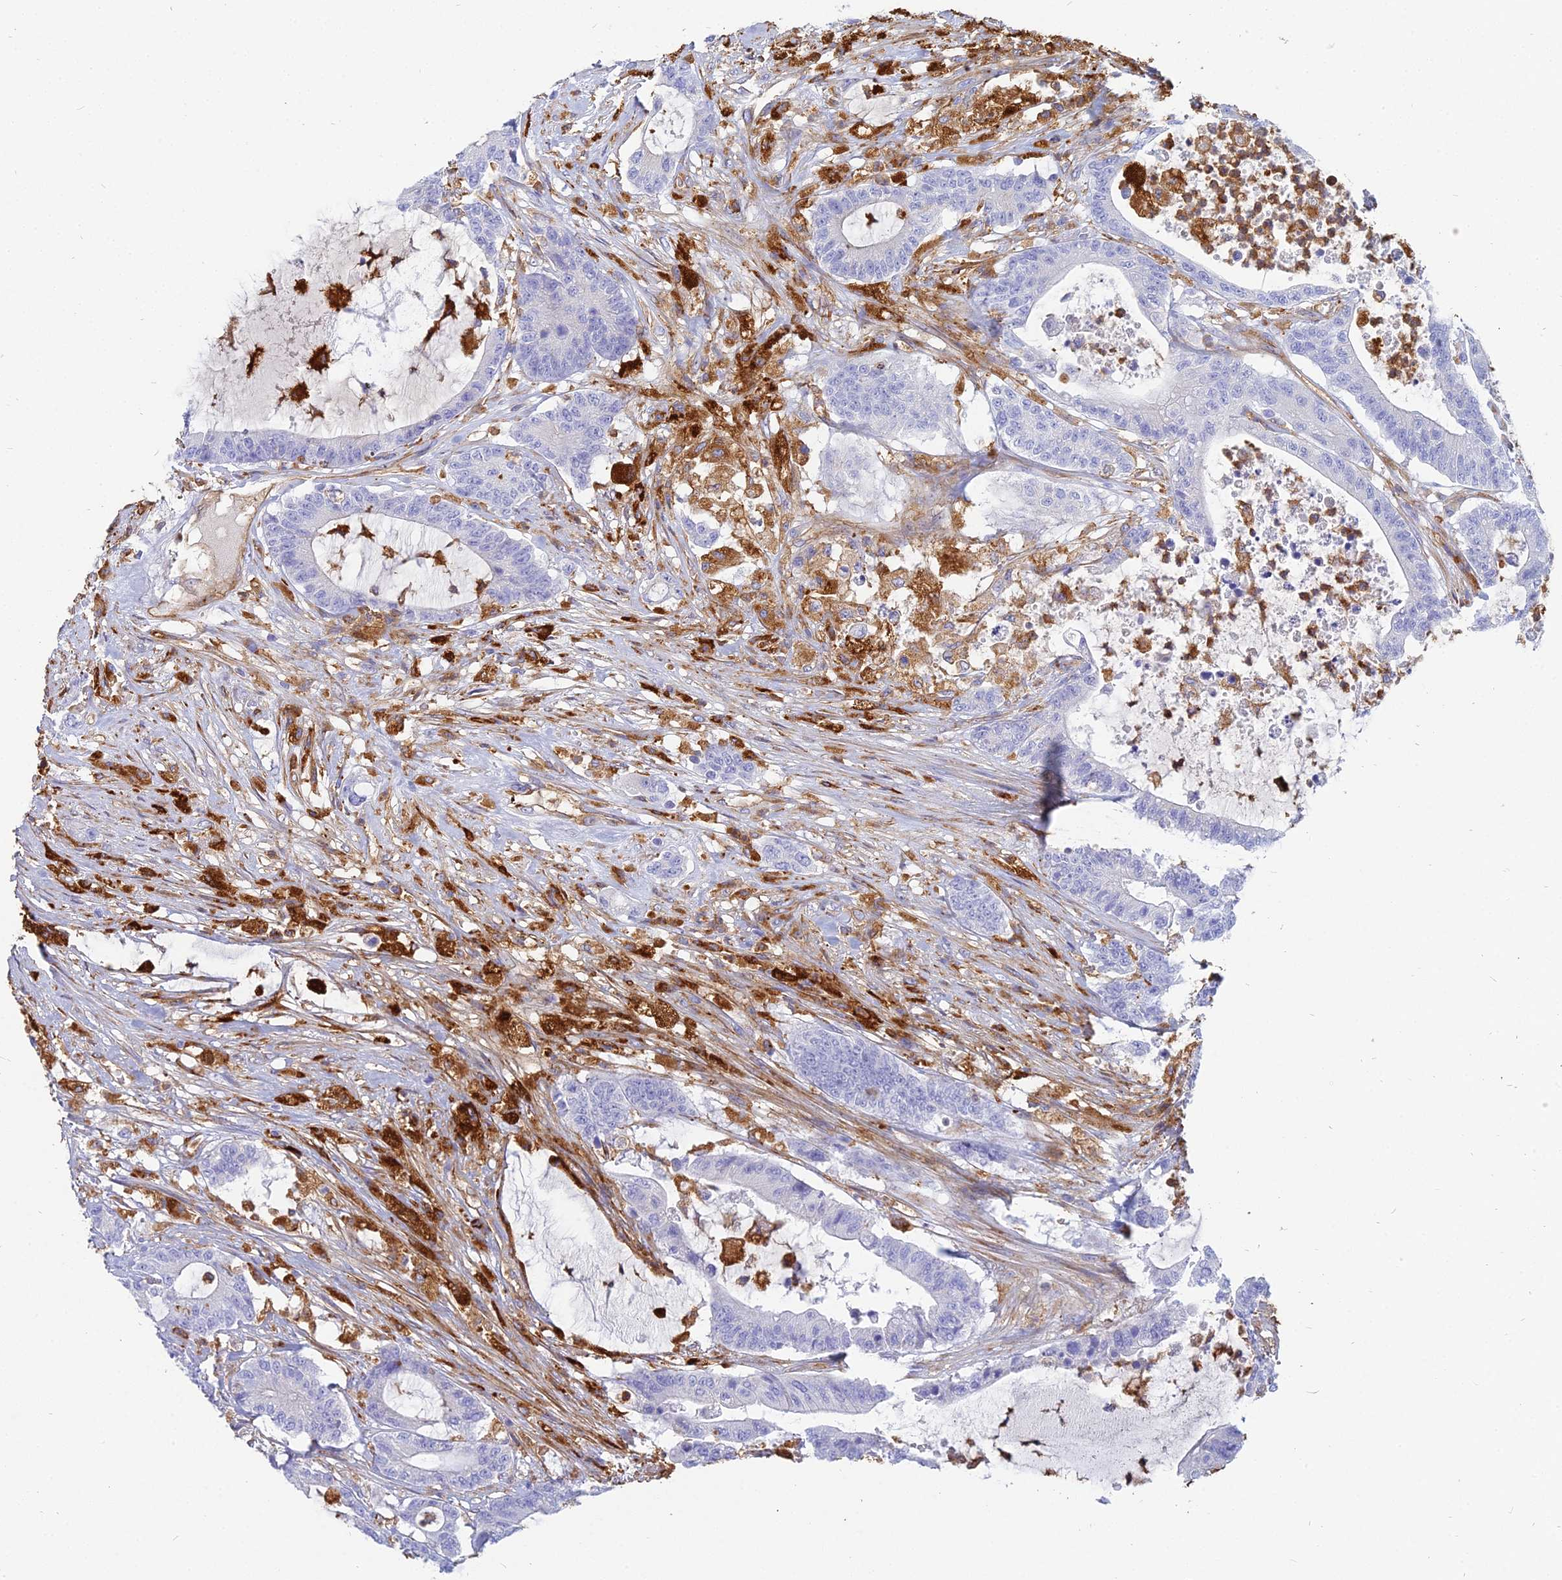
{"staining": {"intensity": "negative", "quantity": "none", "location": "none"}, "tissue": "colorectal cancer", "cell_type": "Tumor cells", "image_type": "cancer", "snomed": [{"axis": "morphology", "description": "Adenocarcinoma, NOS"}, {"axis": "topography", "description": "Colon"}], "caption": "A high-resolution micrograph shows IHC staining of colorectal cancer (adenocarcinoma), which exhibits no significant staining in tumor cells.", "gene": "VAT1", "patient": {"sex": "female", "age": 84}}